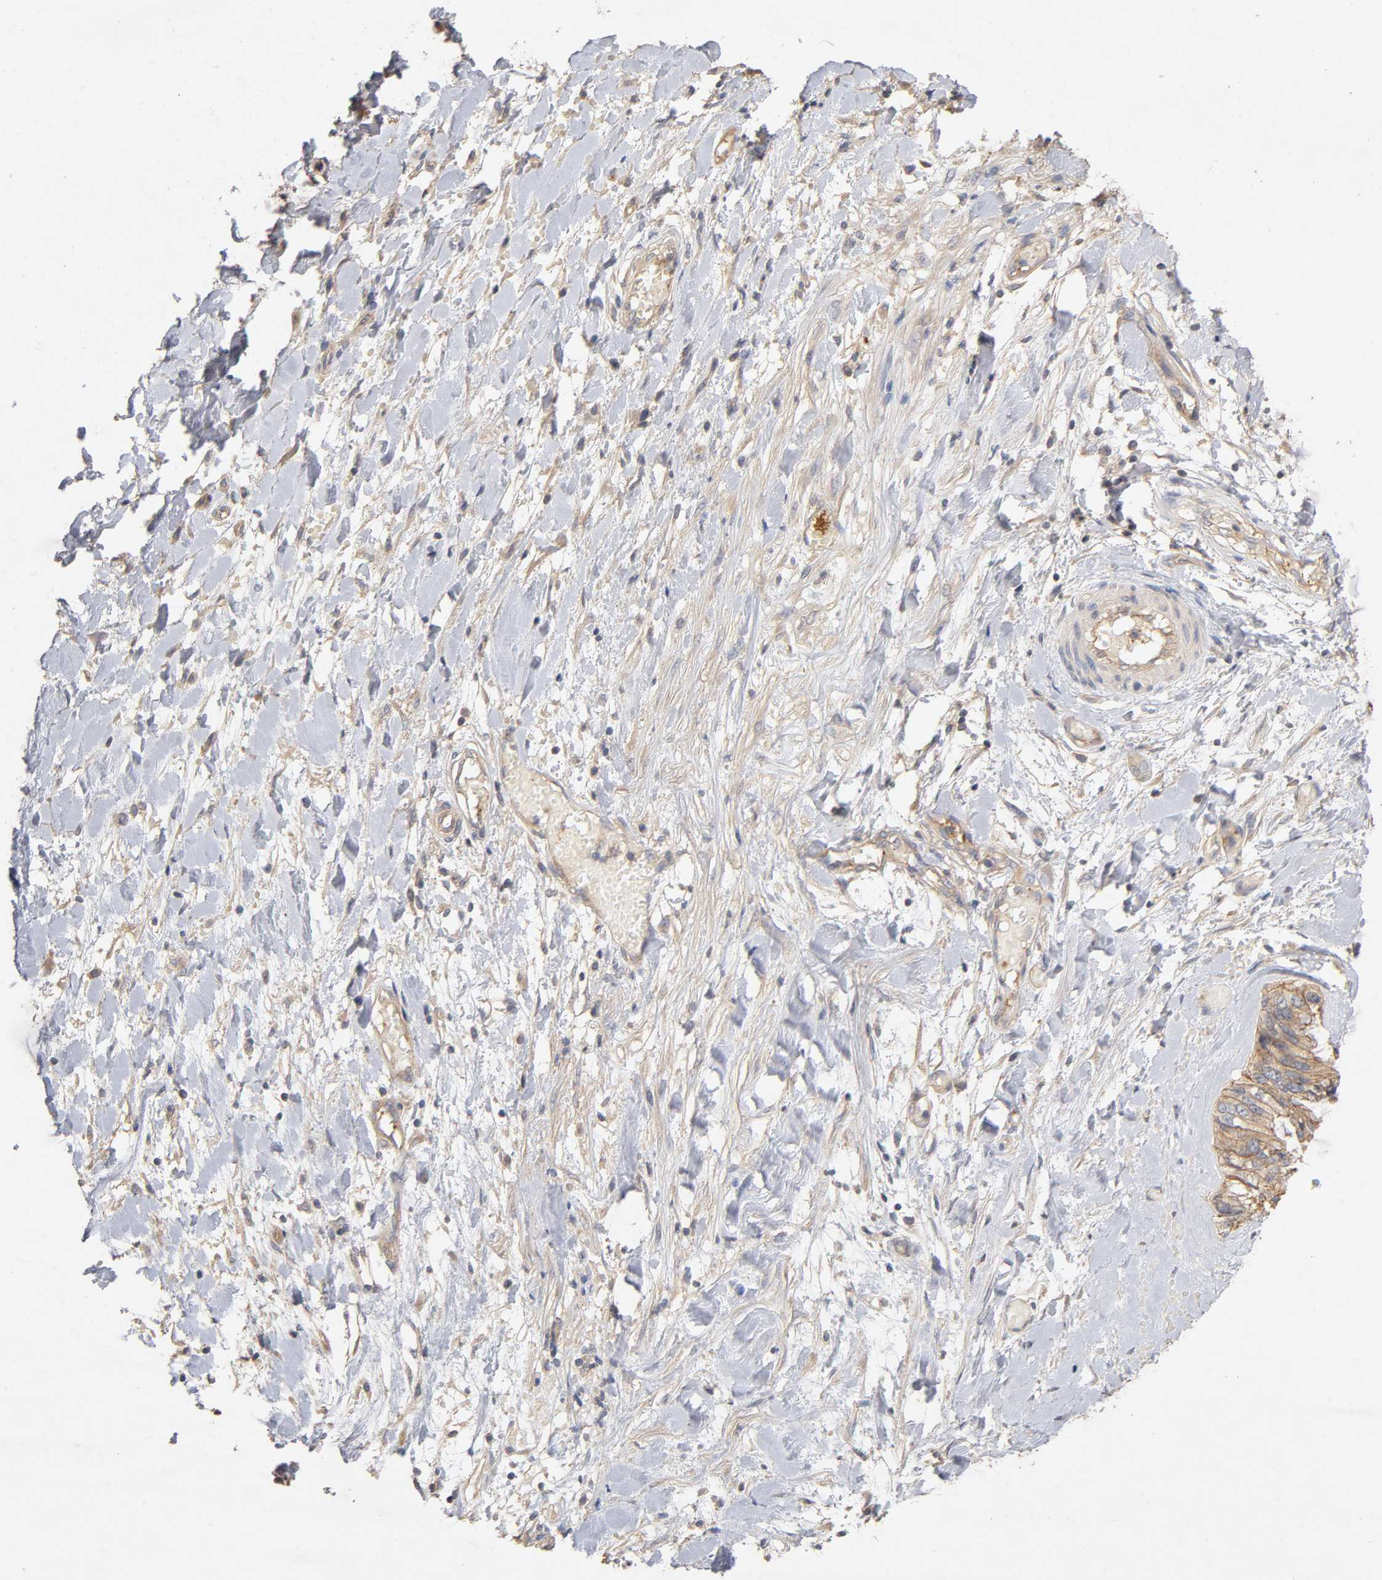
{"staining": {"intensity": "moderate", "quantity": ">75%", "location": "cytoplasmic/membranous"}, "tissue": "ovarian cancer", "cell_type": "Tumor cells", "image_type": "cancer", "snomed": [{"axis": "morphology", "description": "Cystadenocarcinoma, mucinous, NOS"}, {"axis": "topography", "description": "Ovary"}], "caption": "The immunohistochemical stain highlights moderate cytoplasmic/membranous staining in tumor cells of ovarian cancer (mucinous cystadenocarcinoma) tissue.", "gene": "PDZD11", "patient": {"sex": "female", "age": 39}}